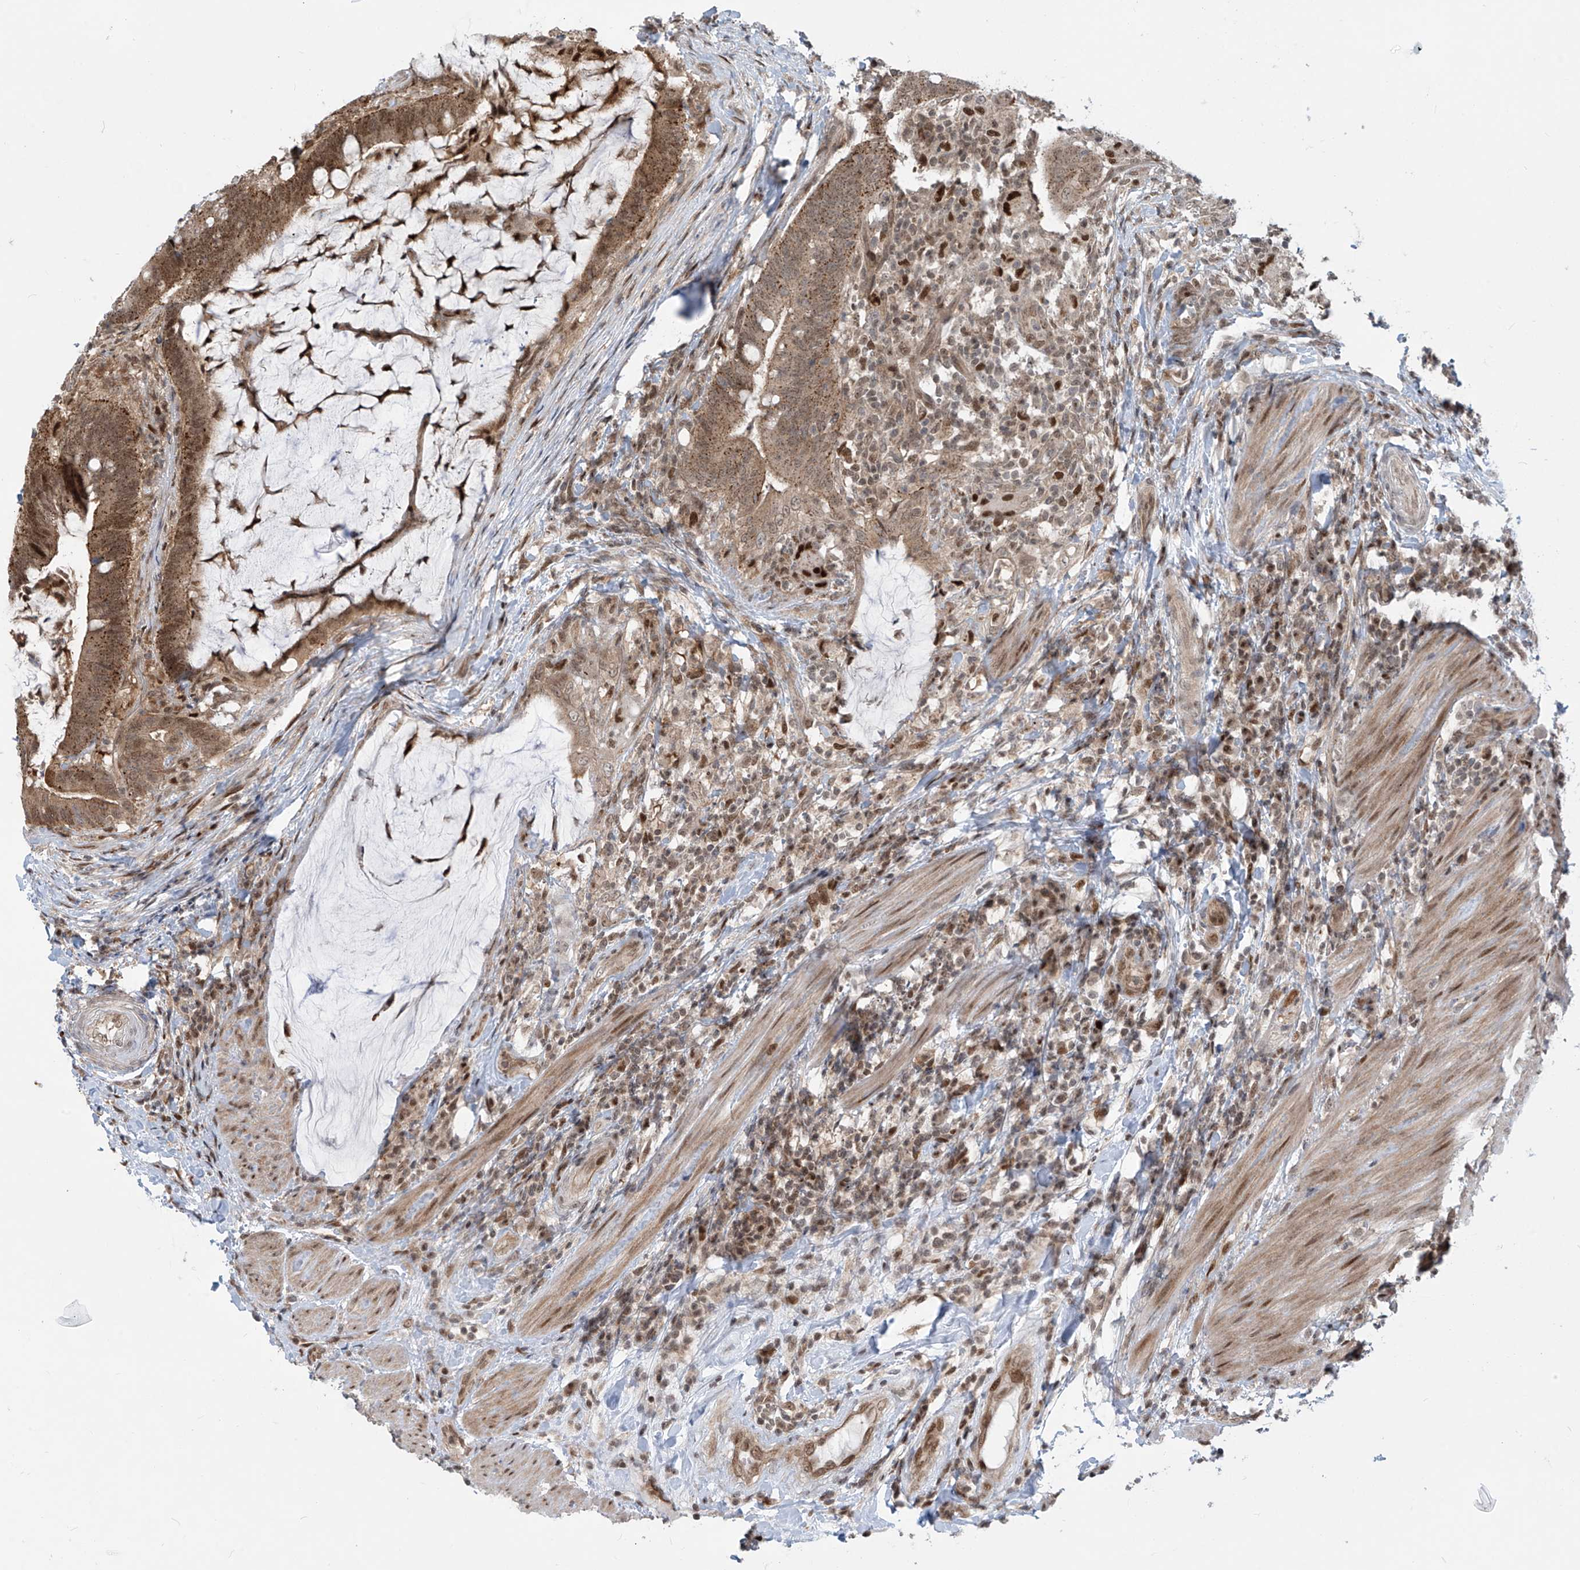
{"staining": {"intensity": "moderate", "quantity": ">75%", "location": "cytoplasmic/membranous,nuclear"}, "tissue": "colorectal cancer", "cell_type": "Tumor cells", "image_type": "cancer", "snomed": [{"axis": "morphology", "description": "Adenocarcinoma, NOS"}, {"axis": "topography", "description": "Colon"}], "caption": "About >75% of tumor cells in adenocarcinoma (colorectal) exhibit moderate cytoplasmic/membranous and nuclear protein expression as visualized by brown immunohistochemical staining.", "gene": "LAGE3", "patient": {"sex": "female", "age": 66}}